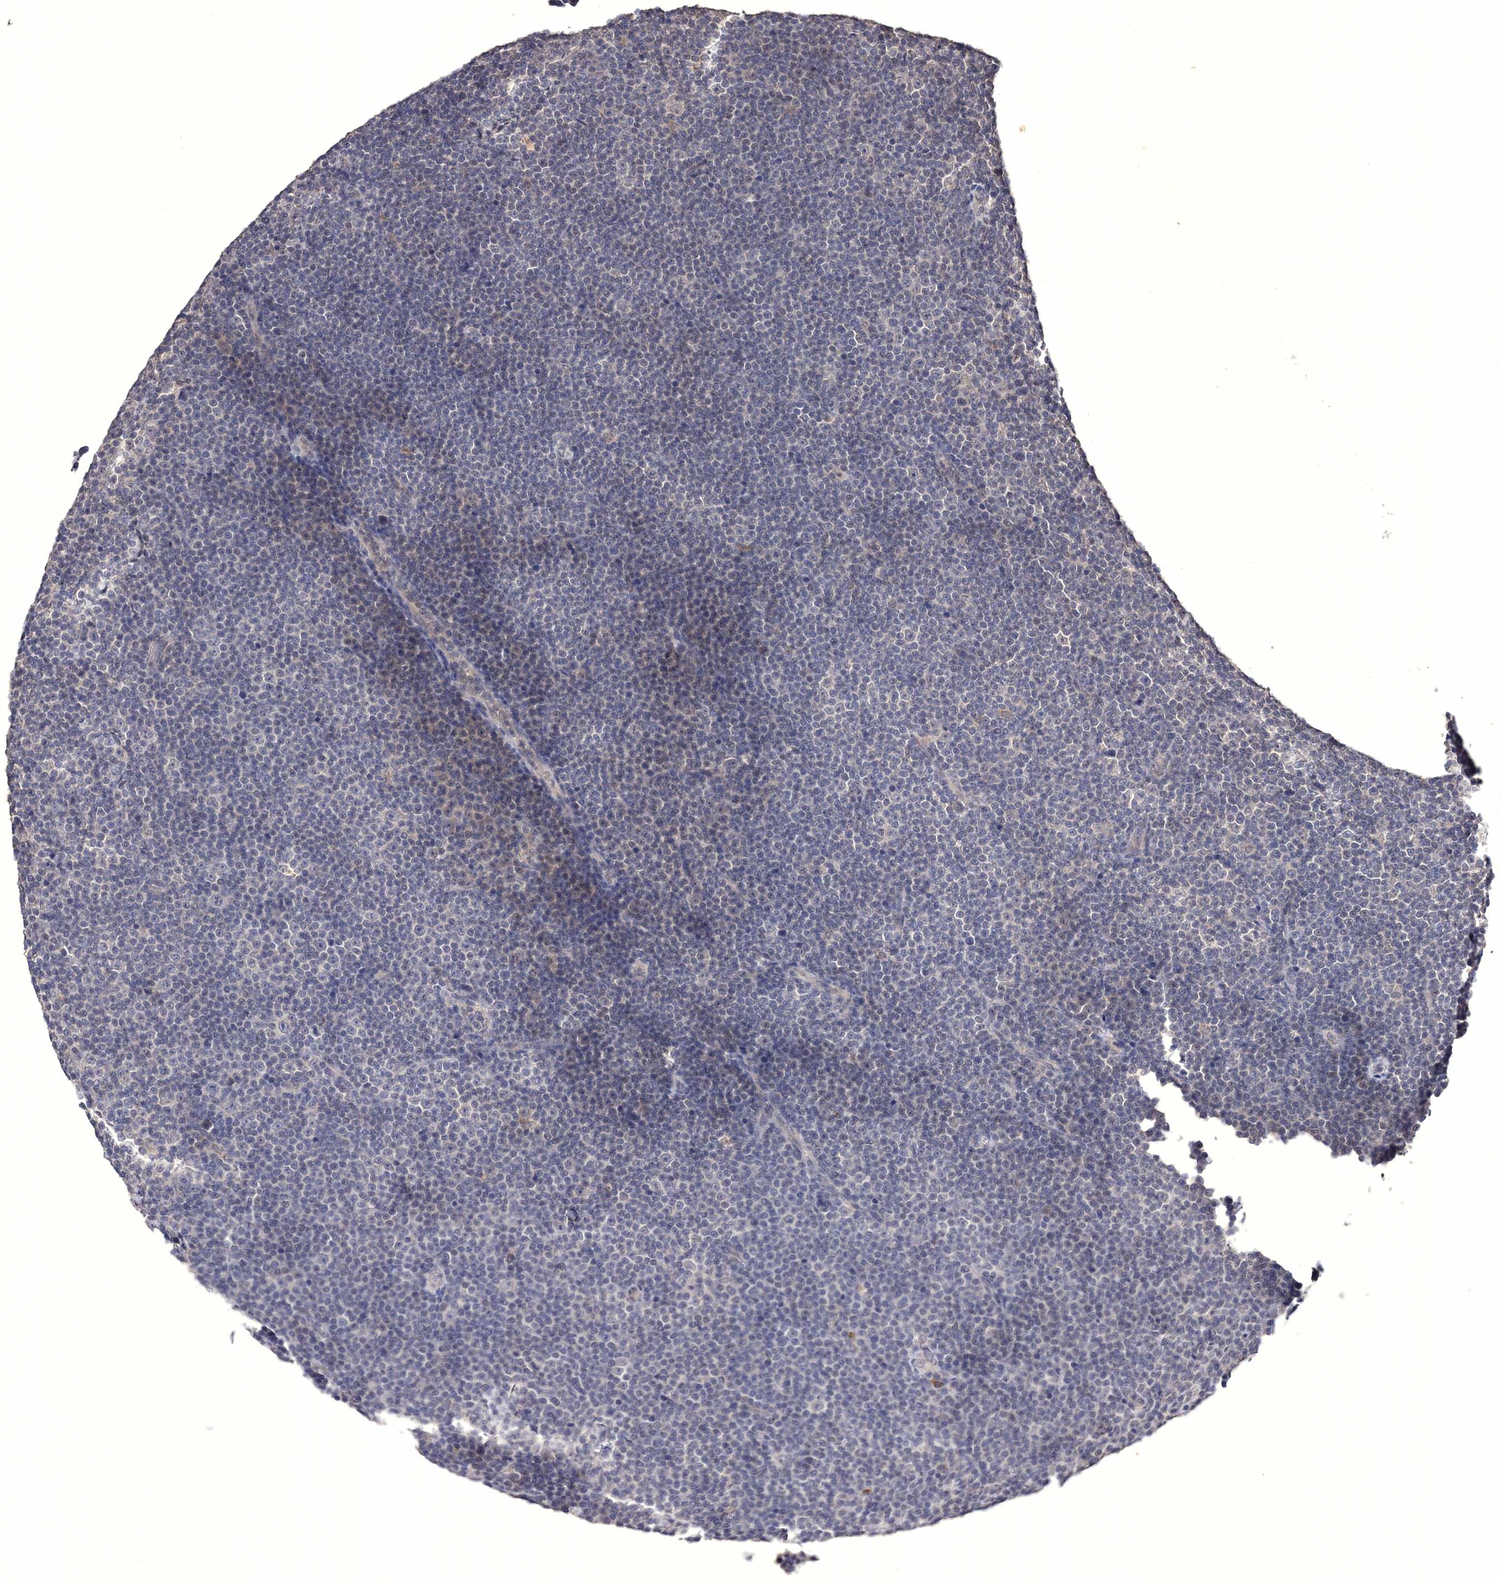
{"staining": {"intensity": "negative", "quantity": "none", "location": "none"}, "tissue": "lymphoma", "cell_type": "Tumor cells", "image_type": "cancer", "snomed": [{"axis": "morphology", "description": "Malignant lymphoma, non-Hodgkin's type, Low grade"}, {"axis": "topography", "description": "Lymph node"}], "caption": "This is an immunohistochemistry image of human lymphoma. There is no expression in tumor cells.", "gene": "GPN1", "patient": {"sex": "female", "age": 67}}